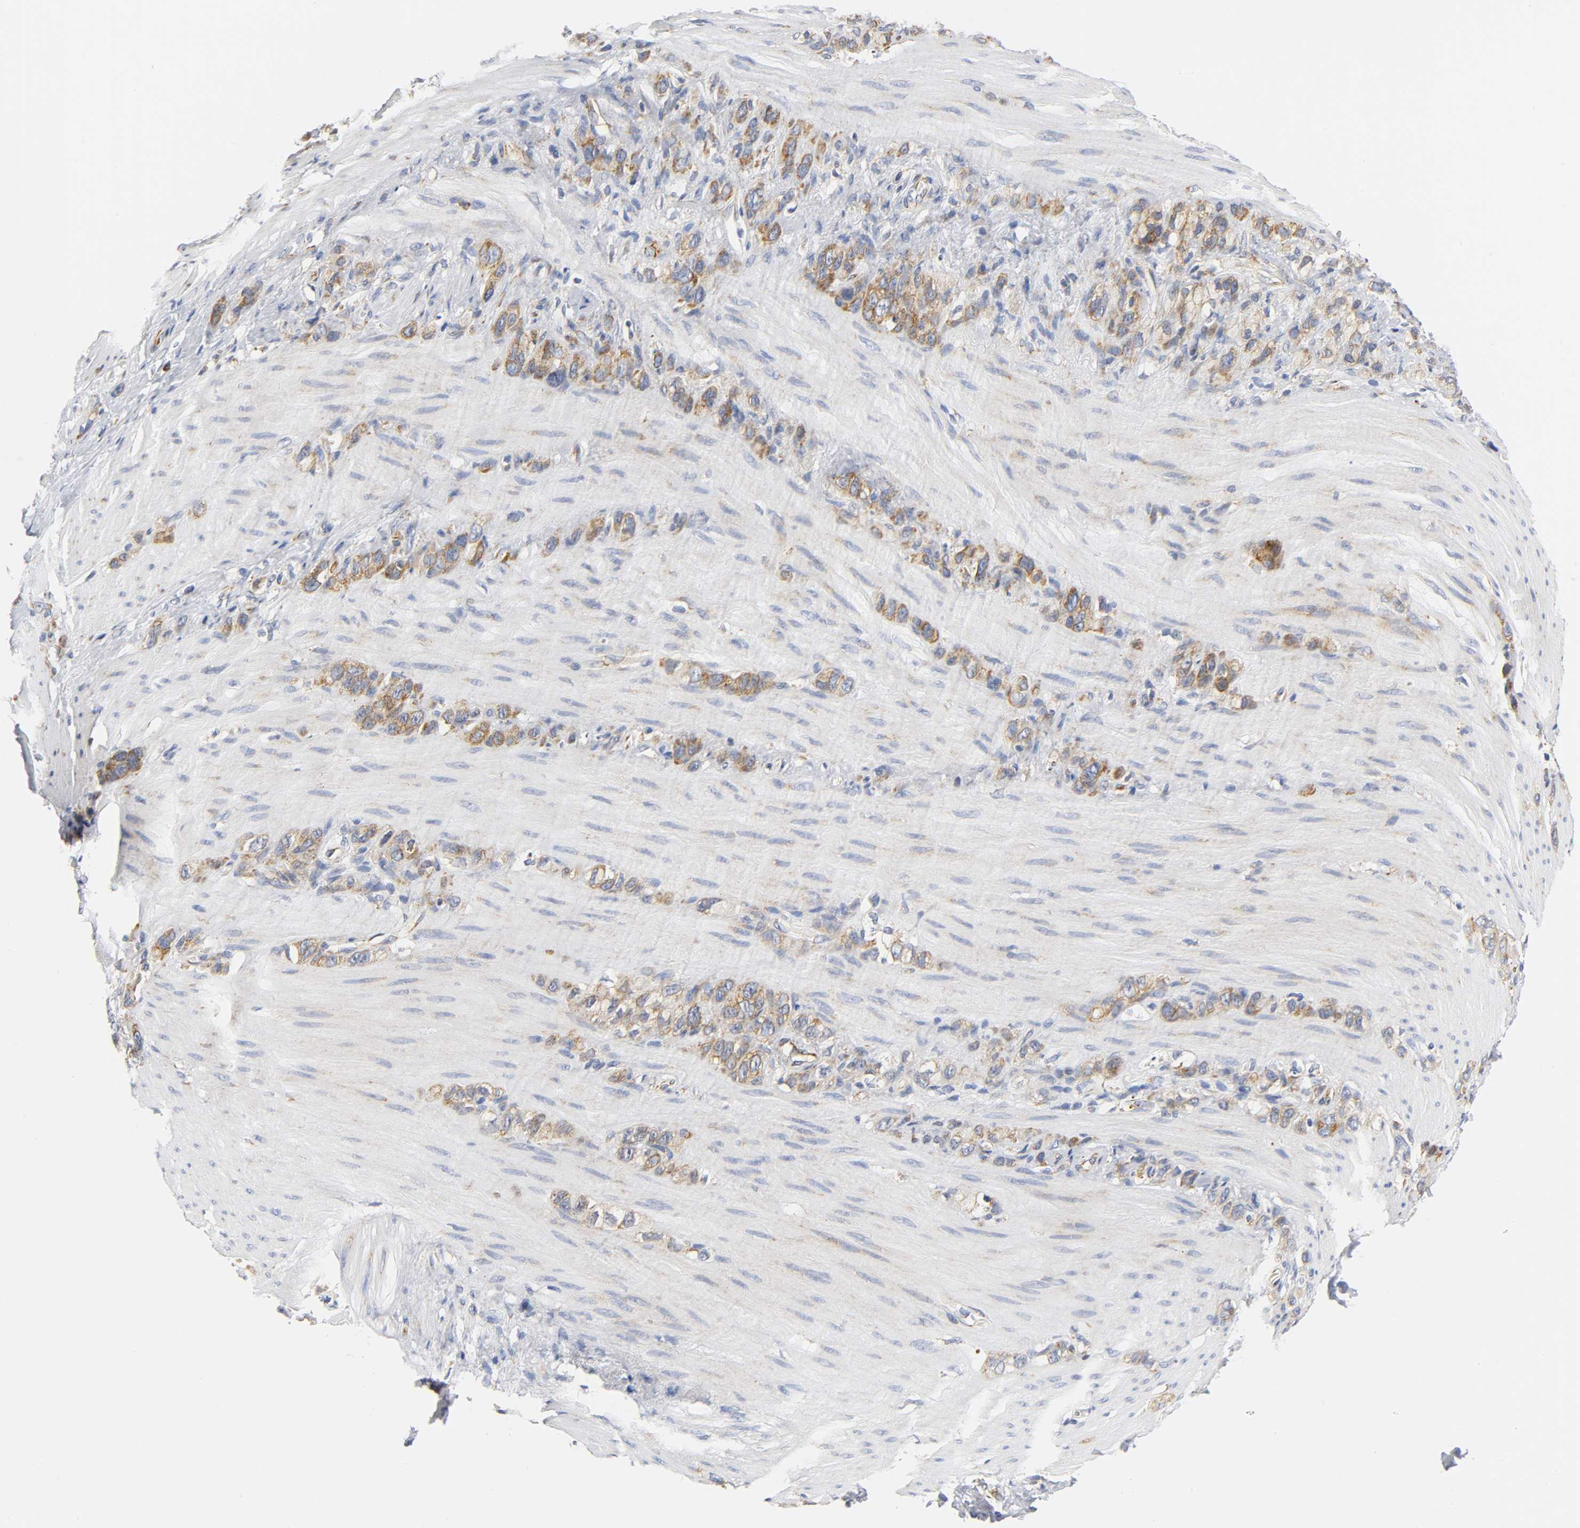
{"staining": {"intensity": "moderate", "quantity": ">75%", "location": "cytoplasmic/membranous"}, "tissue": "stomach cancer", "cell_type": "Tumor cells", "image_type": "cancer", "snomed": [{"axis": "morphology", "description": "Normal tissue, NOS"}, {"axis": "morphology", "description": "Adenocarcinoma, NOS"}, {"axis": "morphology", "description": "Adenocarcinoma, High grade"}, {"axis": "topography", "description": "Stomach, upper"}, {"axis": "topography", "description": "Stomach"}], "caption": "An immunohistochemistry (IHC) micrograph of neoplastic tissue is shown. Protein staining in brown labels moderate cytoplasmic/membranous positivity in stomach adenocarcinoma within tumor cells.", "gene": "REL", "patient": {"sex": "female", "age": 65}}